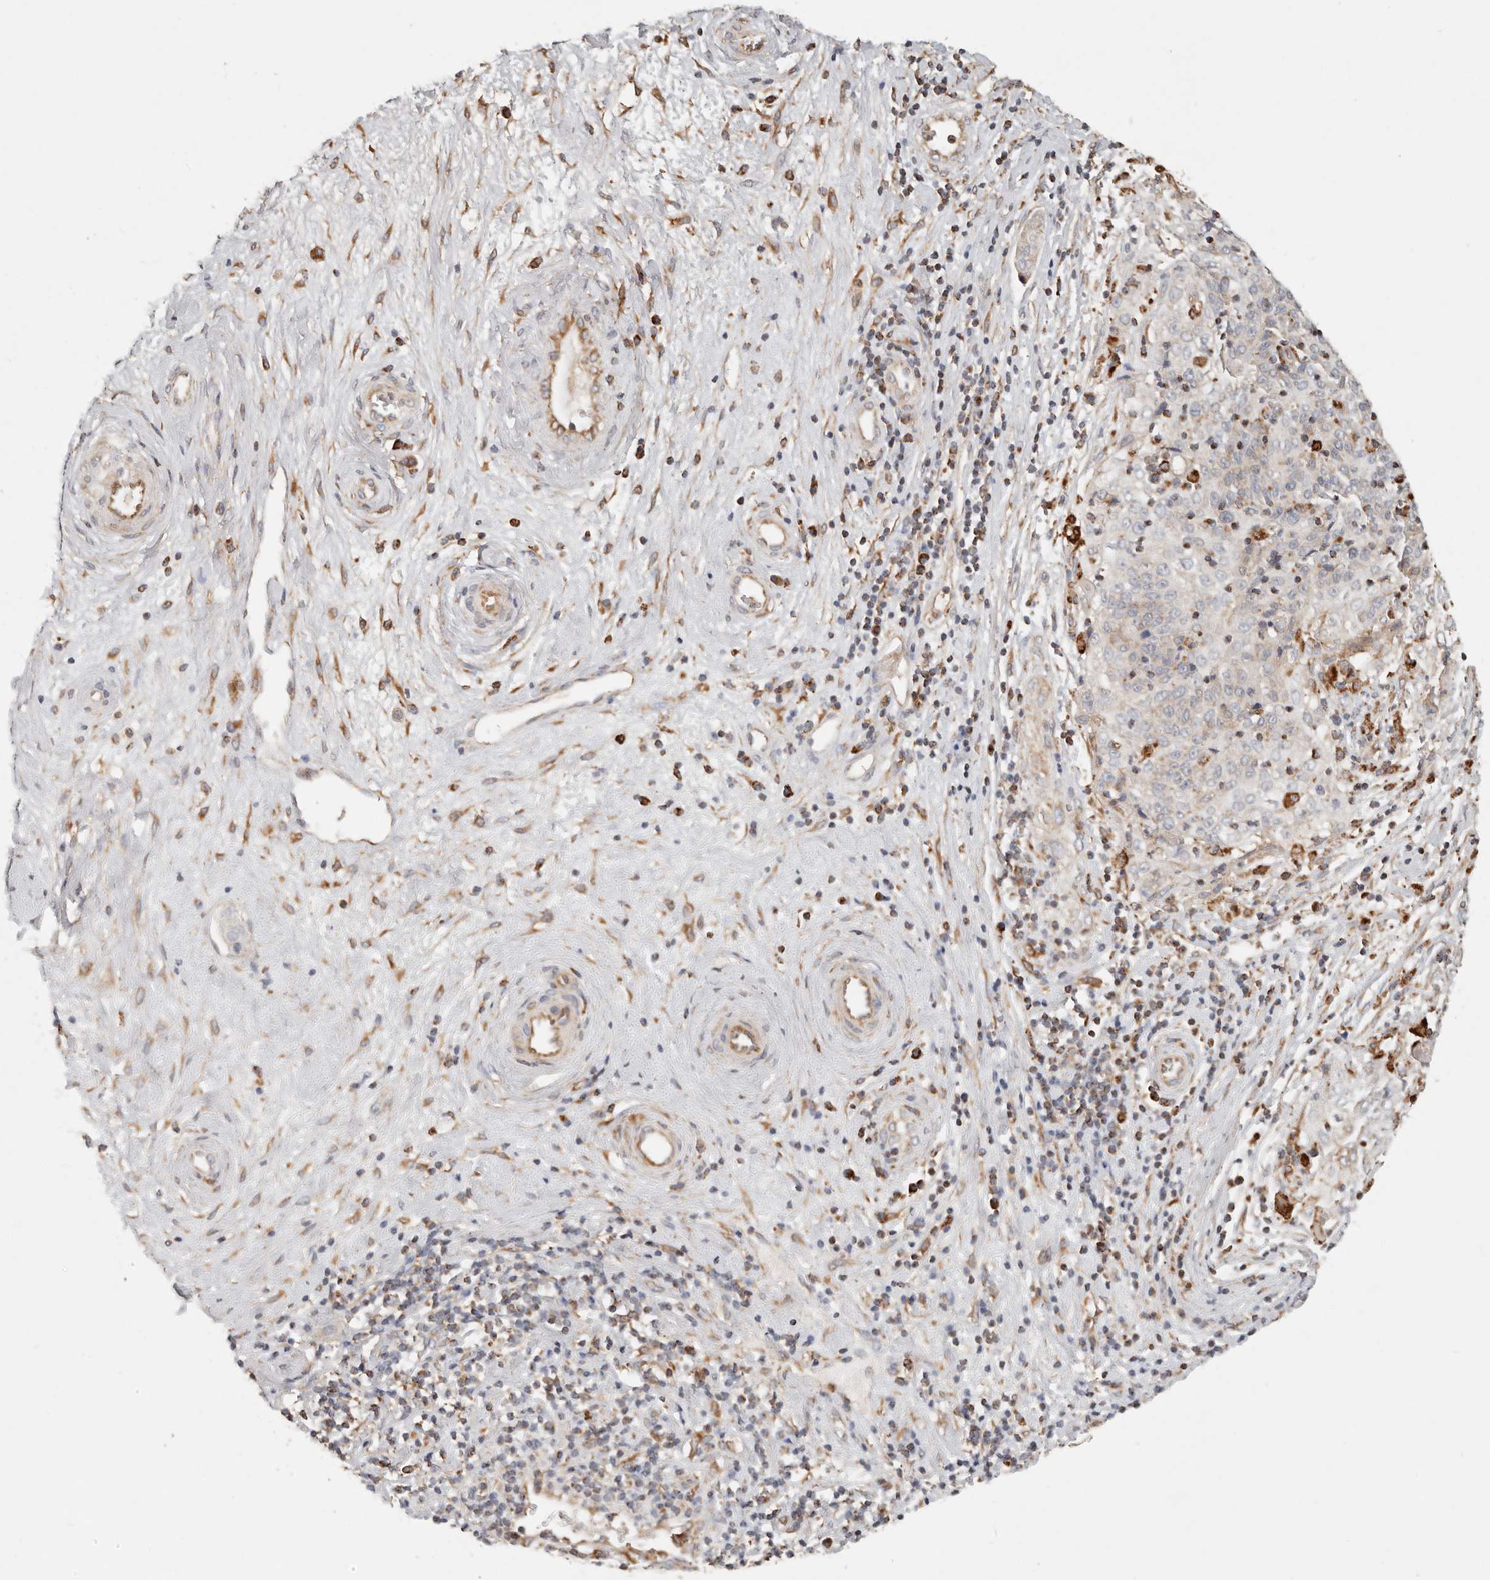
{"staining": {"intensity": "strong", "quantity": "<25%", "location": "cytoplasmic/membranous"}, "tissue": "cervical cancer", "cell_type": "Tumor cells", "image_type": "cancer", "snomed": [{"axis": "morphology", "description": "Squamous cell carcinoma, NOS"}, {"axis": "topography", "description": "Cervix"}], "caption": "This is a micrograph of IHC staining of cervical cancer (squamous cell carcinoma), which shows strong positivity in the cytoplasmic/membranous of tumor cells.", "gene": "ARHGEF10L", "patient": {"sex": "female", "age": 48}}